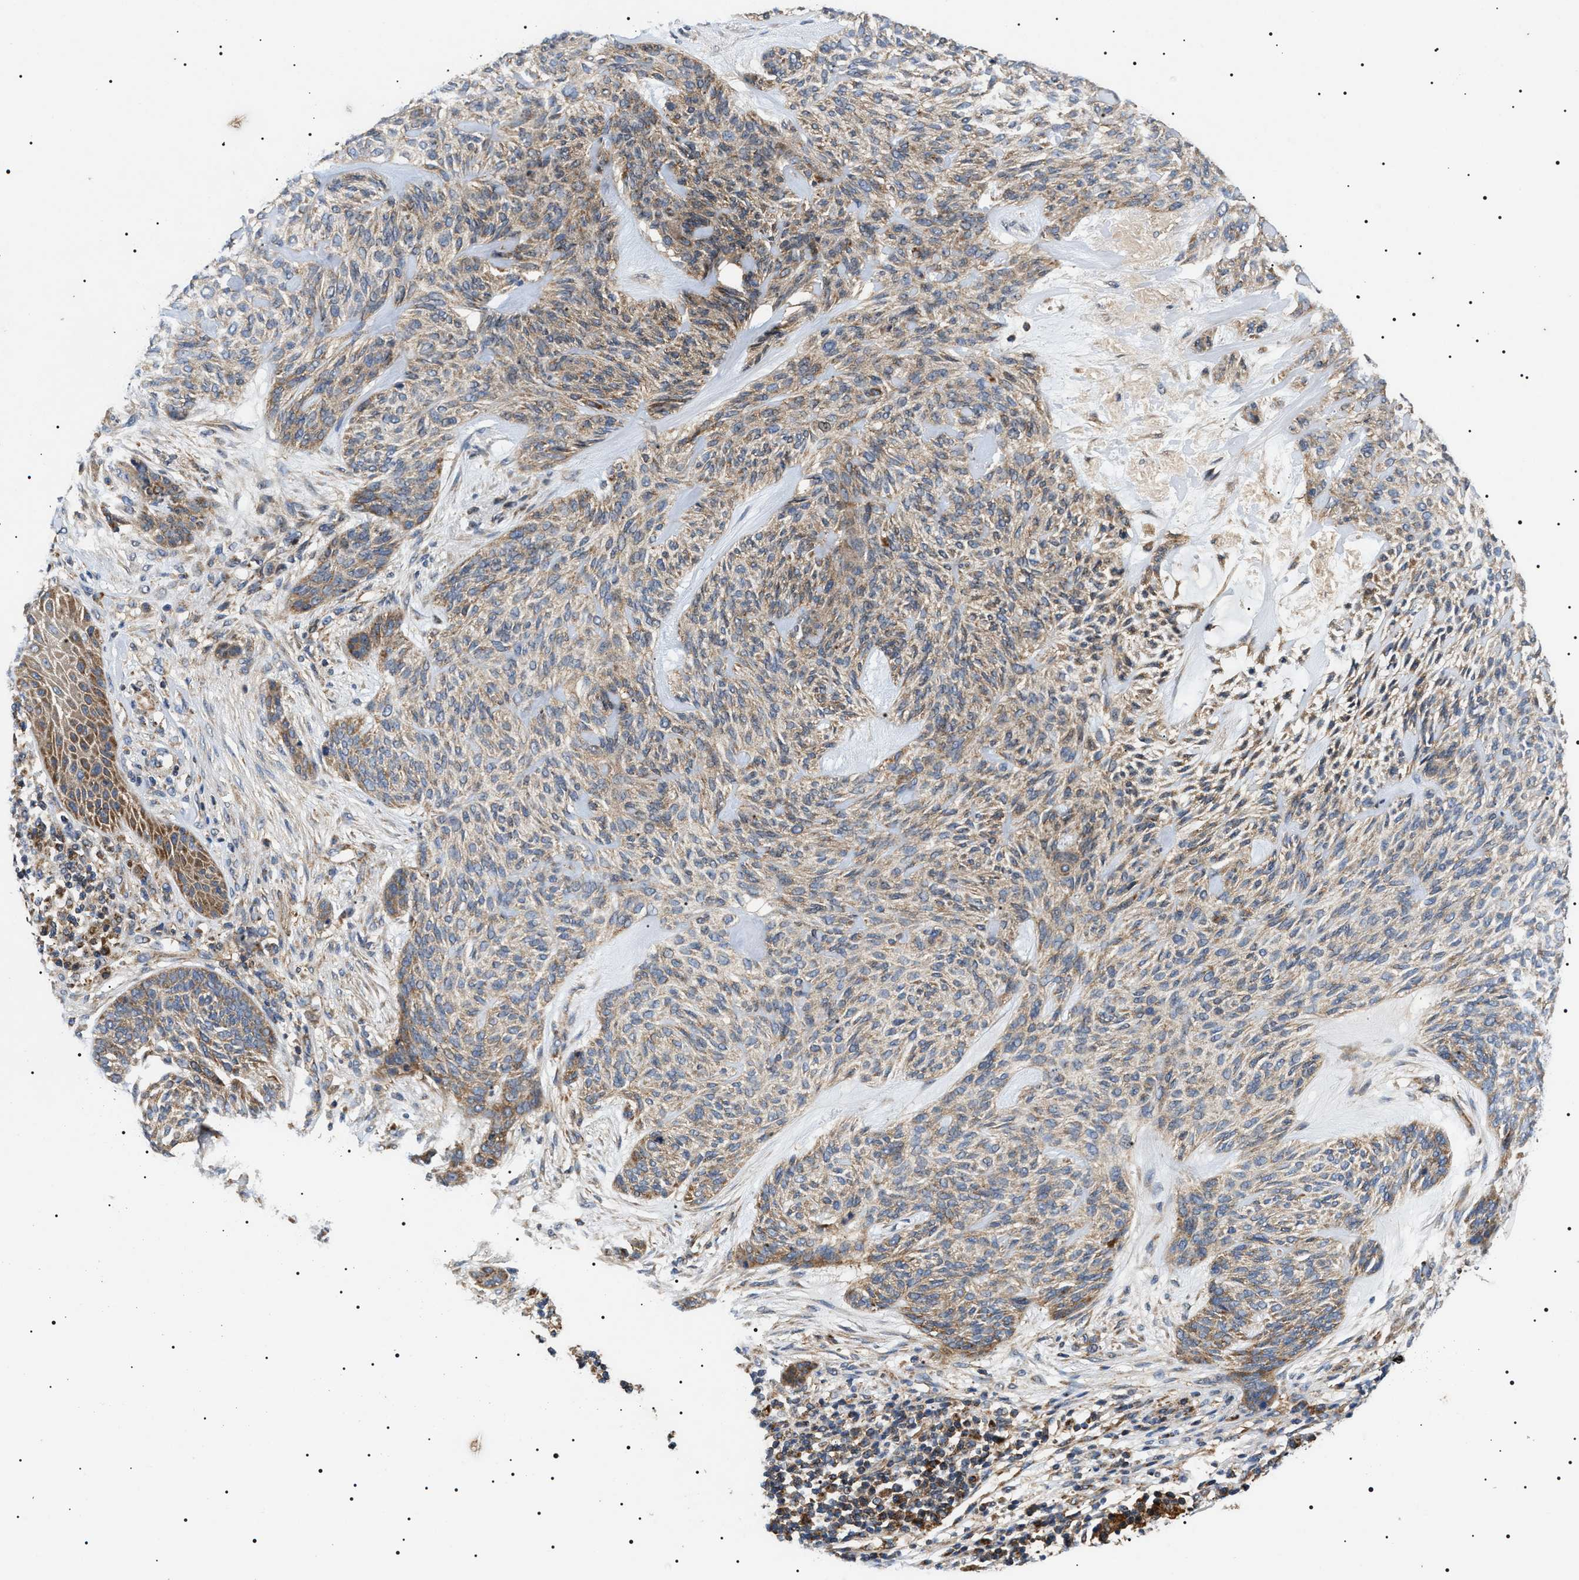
{"staining": {"intensity": "moderate", "quantity": "<25%", "location": "cytoplasmic/membranous"}, "tissue": "skin cancer", "cell_type": "Tumor cells", "image_type": "cancer", "snomed": [{"axis": "morphology", "description": "Basal cell carcinoma"}, {"axis": "topography", "description": "Skin"}], "caption": "Skin cancer (basal cell carcinoma) stained for a protein (brown) reveals moderate cytoplasmic/membranous positive expression in approximately <25% of tumor cells.", "gene": "OXSM", "patient": {"sex": "male", "age": 55}}